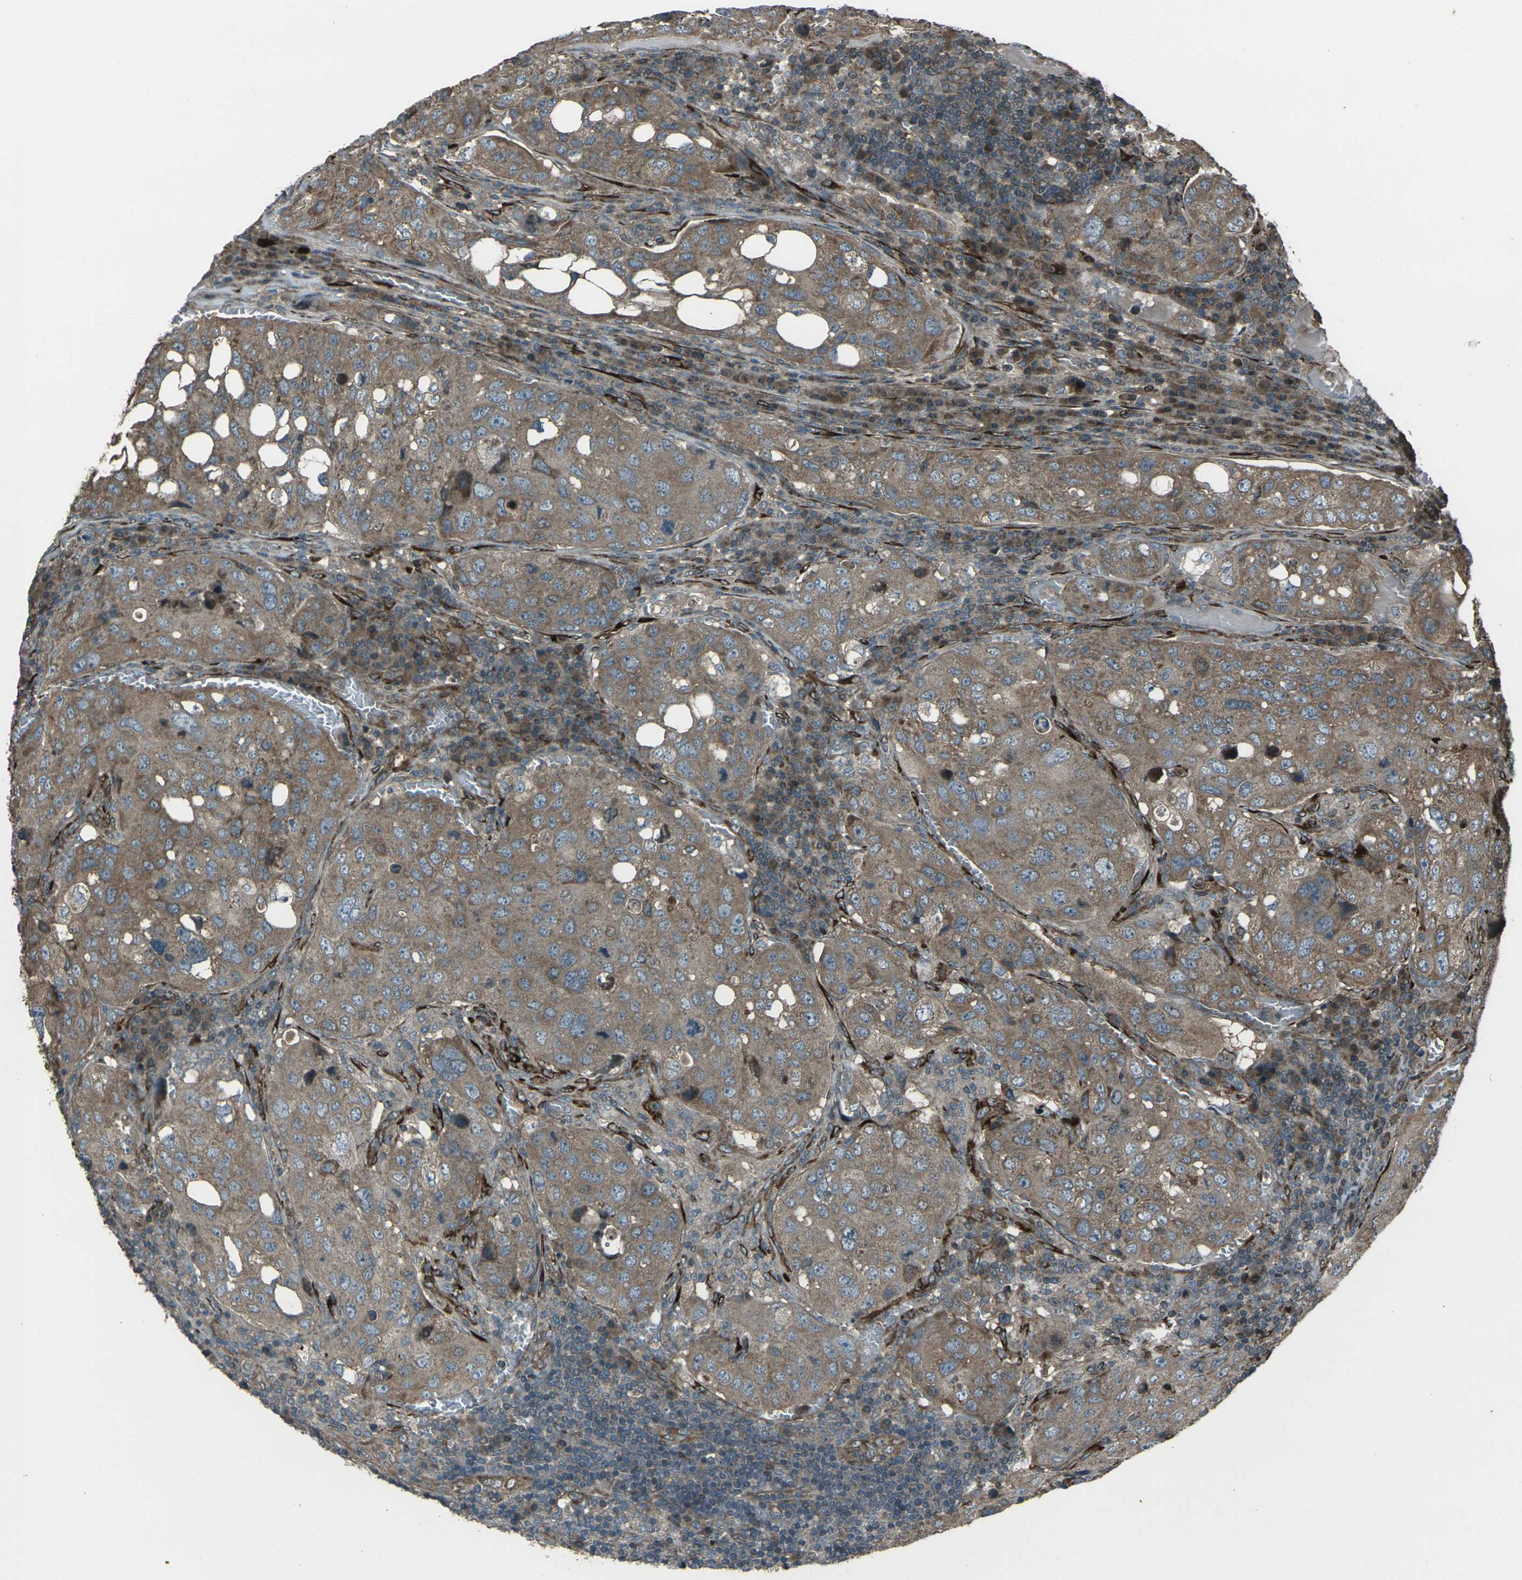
{"staining": {"intensity": "moderate", "quantity": ">75%", "location": "cytoplasmic/membranous"}, "tissue": "urothelial cancer", "cell_type": "Tumor cells", "image_type": "cancer", "snomed": [{"axis": "morphology", "description": "Urothelial carcinoma, High grade"}, {"axis": "topography", "description": "Lymph node"}, {"axis": "topography", "description": "Urinary bladder"}], "caption": "High-grade urothelial carcinoma was stained to show a protein in brown. There is medium levels of moderate cytoplasmic/membranous staining in approximately >75% of tumor cells. (DAB (3,3'-diaminobenzidine) IHC with brightfield microscopy, high magnification).", "gene": "LSMEM1", "patient": {"sex": "male", "age": 51}}